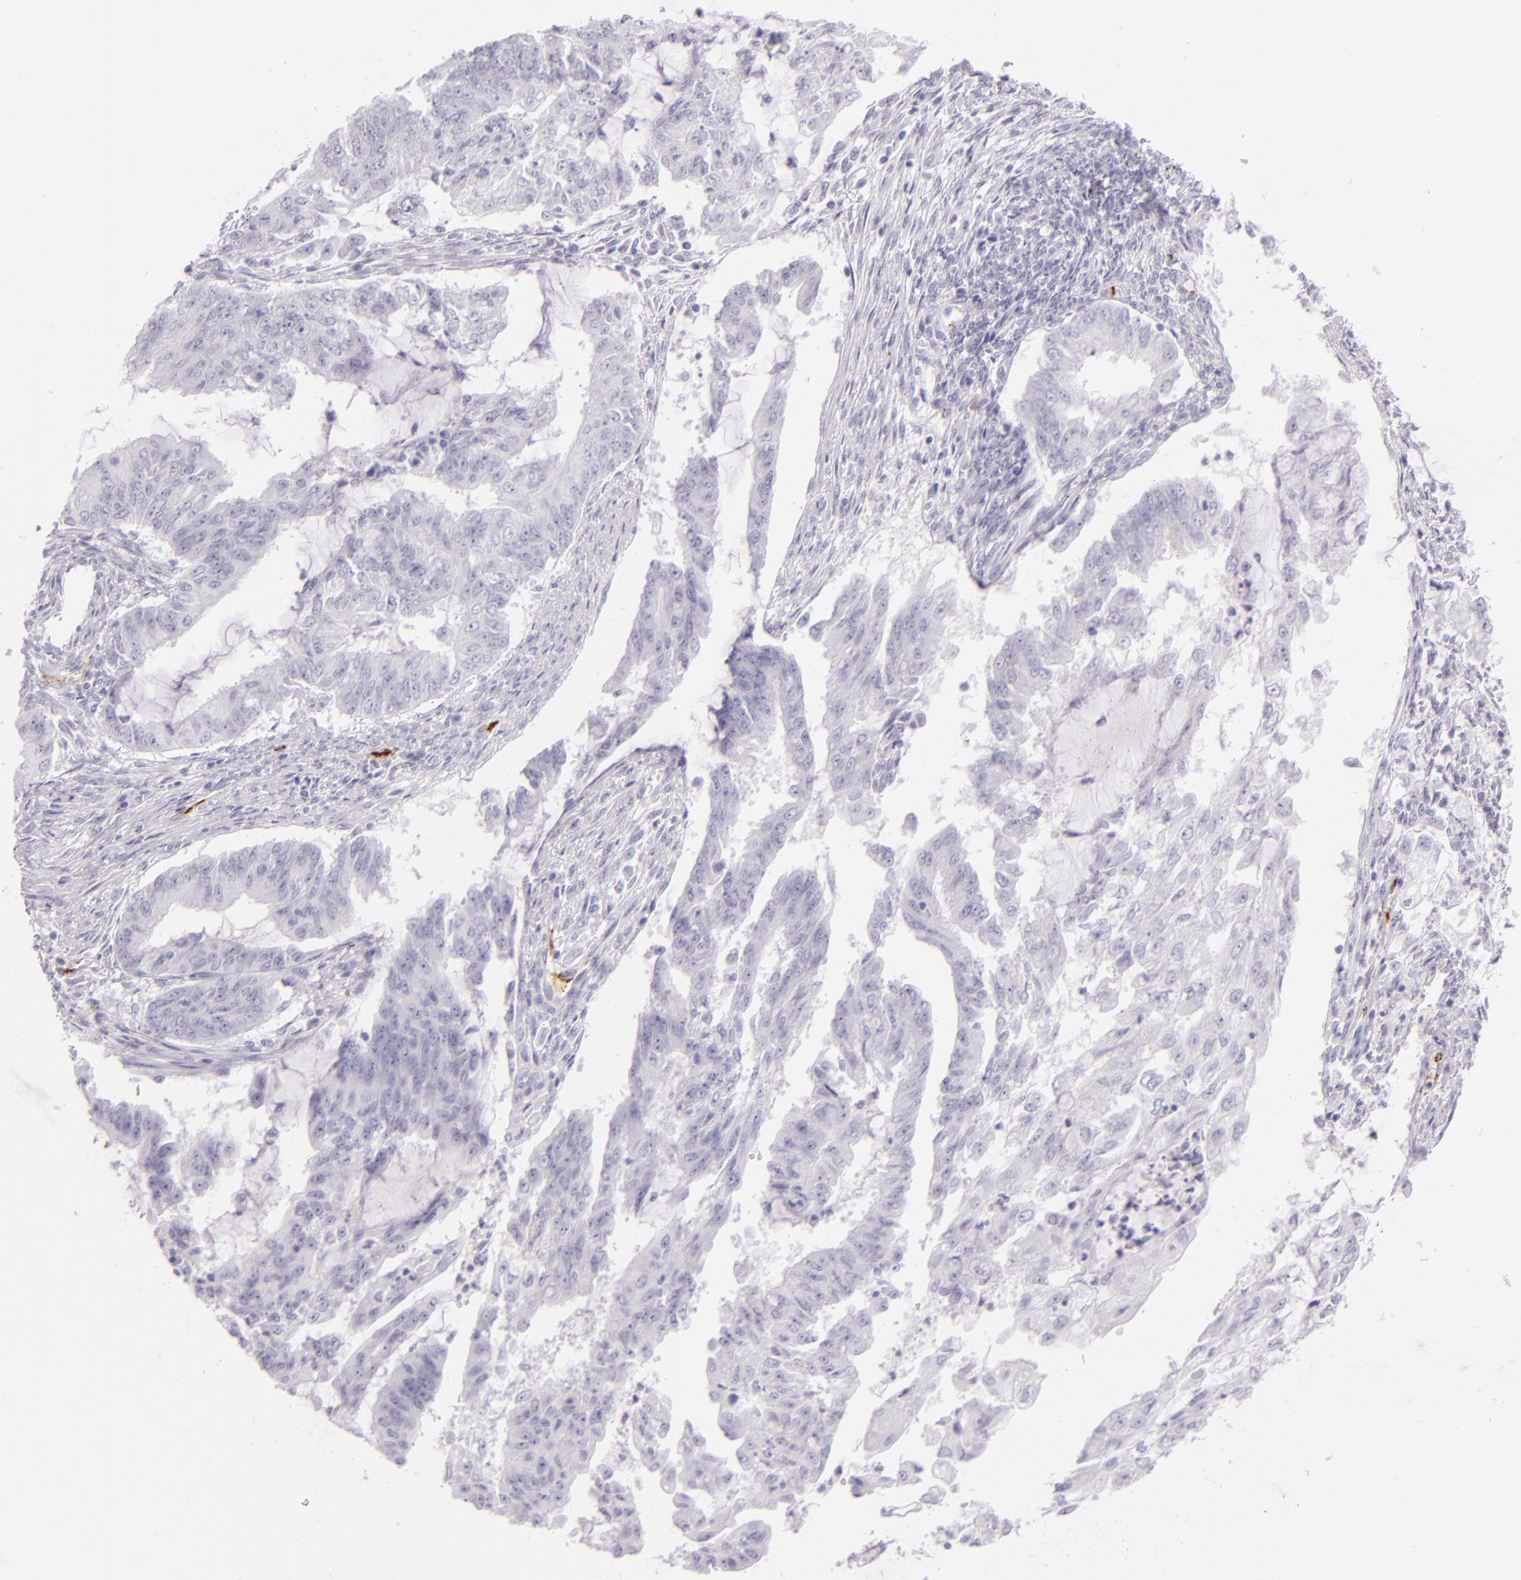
{"staining": {"intensity": "negative", "quantity": "none", "location": "none"}, "tissue": "endometrial cancer", "cell_type": "Tumor cells", "image_type": "cancer", "snomed": [{"axis": "morphology", "description": "Adenocarcinoma, NOS"}, {"axis": "topography", "description": "Endometrium"}], "caption": "Tumor cells show no significant staining in endometrial adenocarcinoma.", "gene": "SELP", "patient": {"sex": "female", "age": 75}}